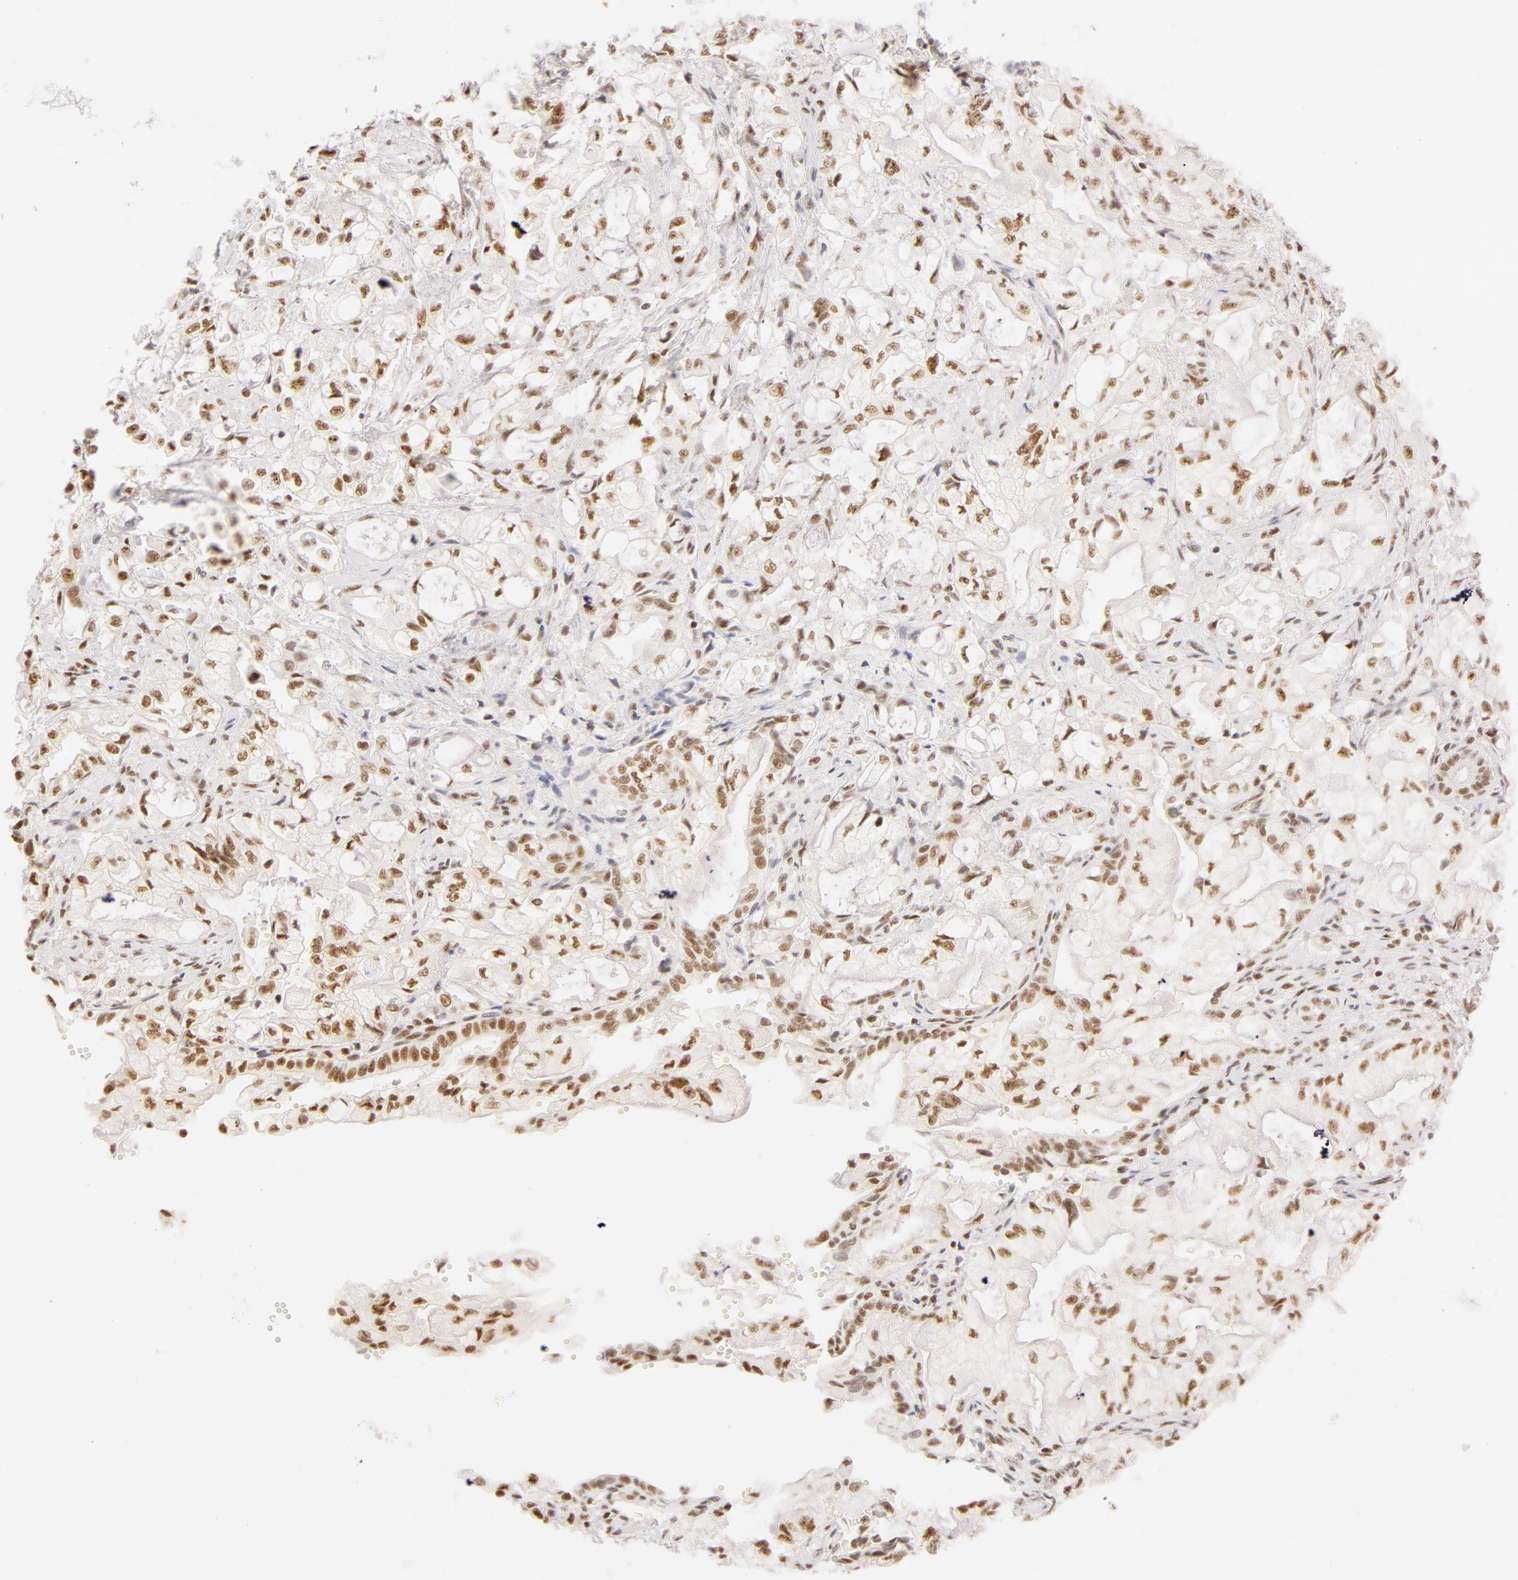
{"staining": {"intensity": "weak", "quantity": ">75%", "location": "nuclear"}, "tissue": "pancreatic cancer", "cell_type": "Tumor cells", "image_type": "cancer", "snomed": [{"axis": "morphology", "description": "Adenocarcinoma, NOS"}, {"axis": "topography", "description": "Pancreas"}], "caption": "Immunohistochemistry of human pancreatic cancer (adenocarcinoma) demonstrates low levels of weak nuclear staining in approximately >75% of tumor cells.", "gene": "RBM39", "patient": {"sex": "male", "age": 79}}